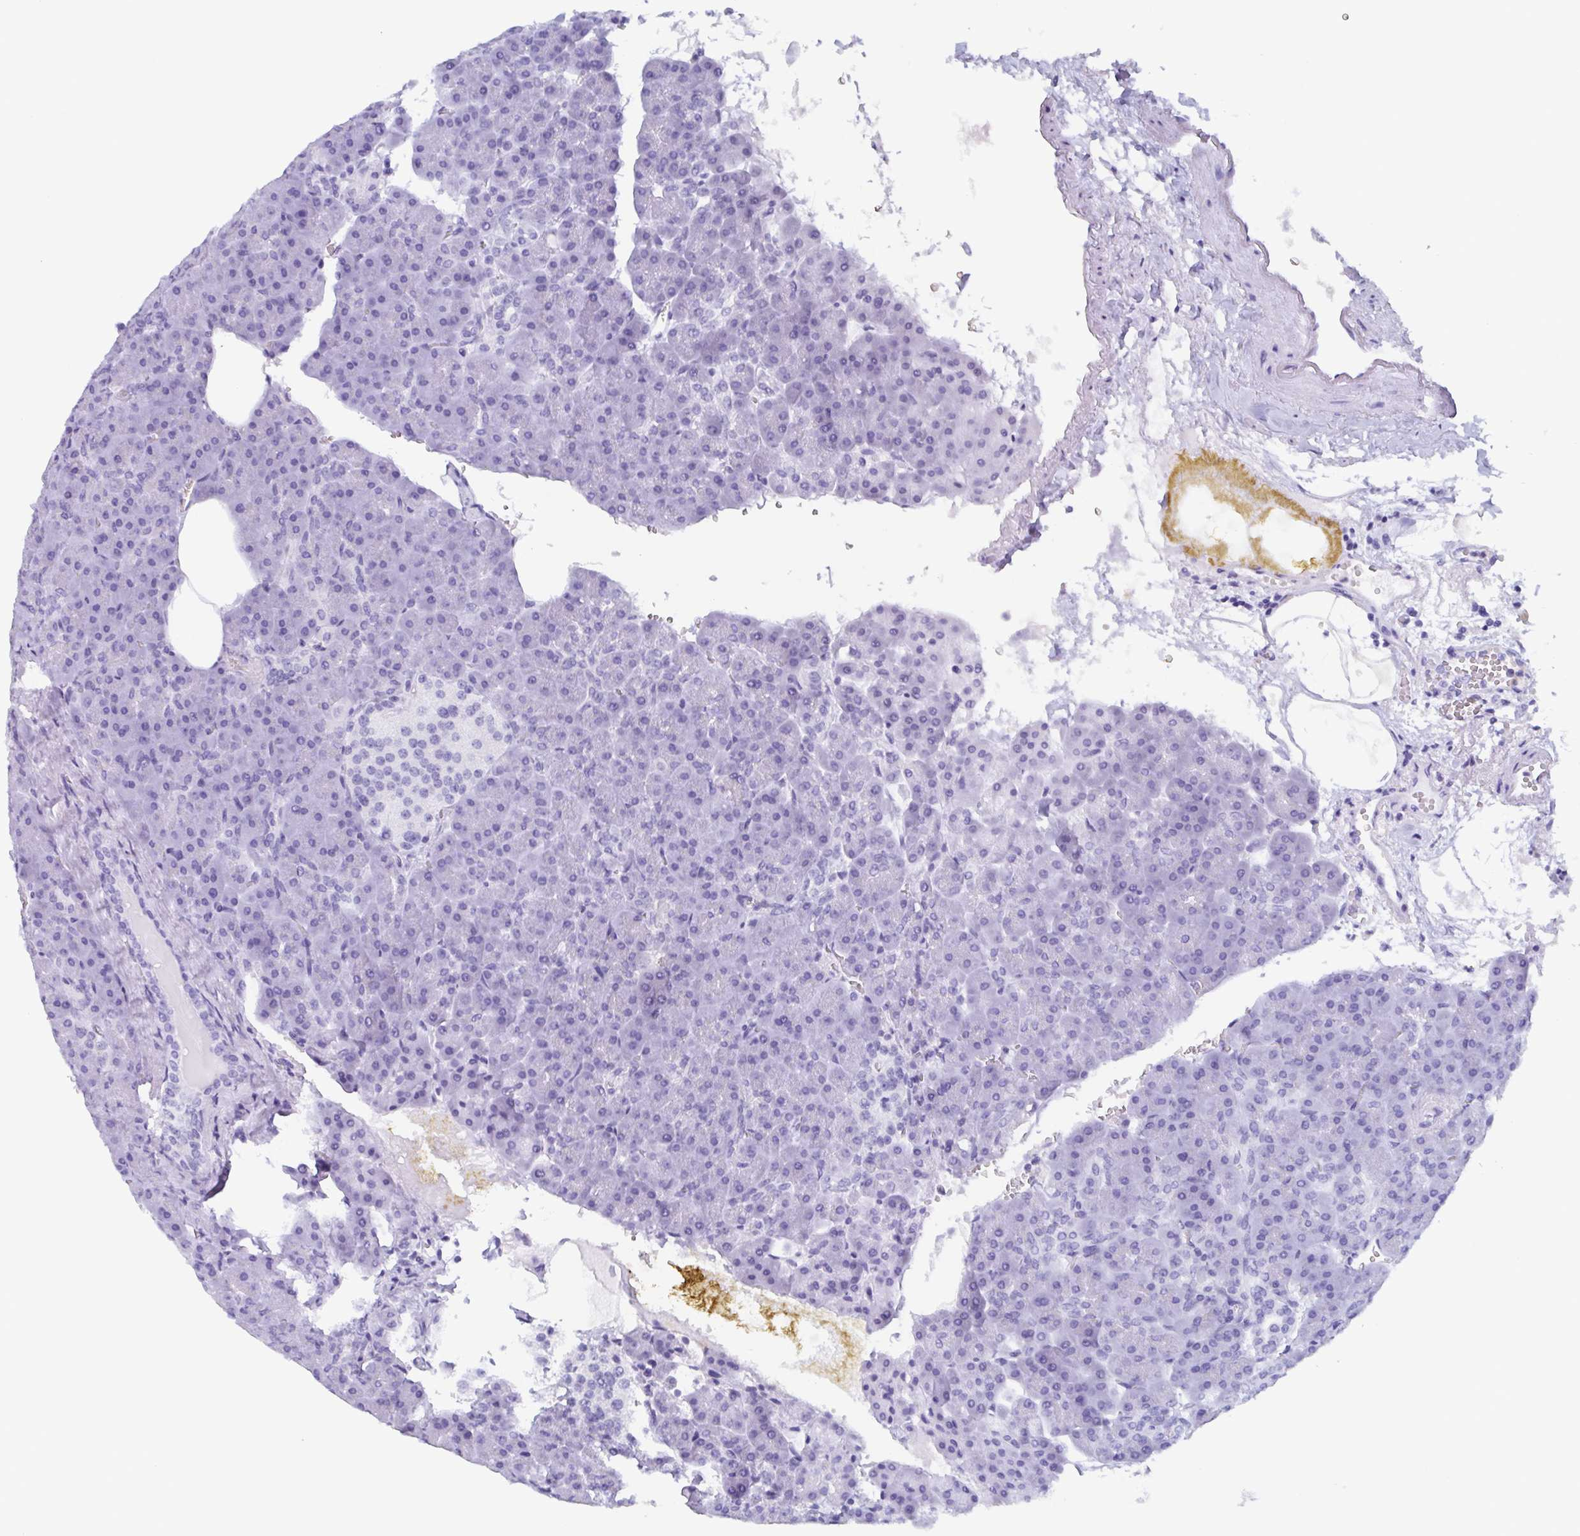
{"staining": {"intensity": "negative", "quantity": "none", "location": "none"}, "tissue": "pancreas", "cell_type": "Exocrine glandular cells", "image_type": "normal", "snomed": [{"axis": "morphology", "description": "Normal tissue, NOS"}, {"axis": "topography", "description": "Pancreas"}], "caption": "Photomicrograph shows no significant protein staining in exocrine glandular cells of normal pancreas. (DAB IHC with hematoxylin counter stain).", "gene": "BPI", "patient": {"sex": "female", "age": 74}}